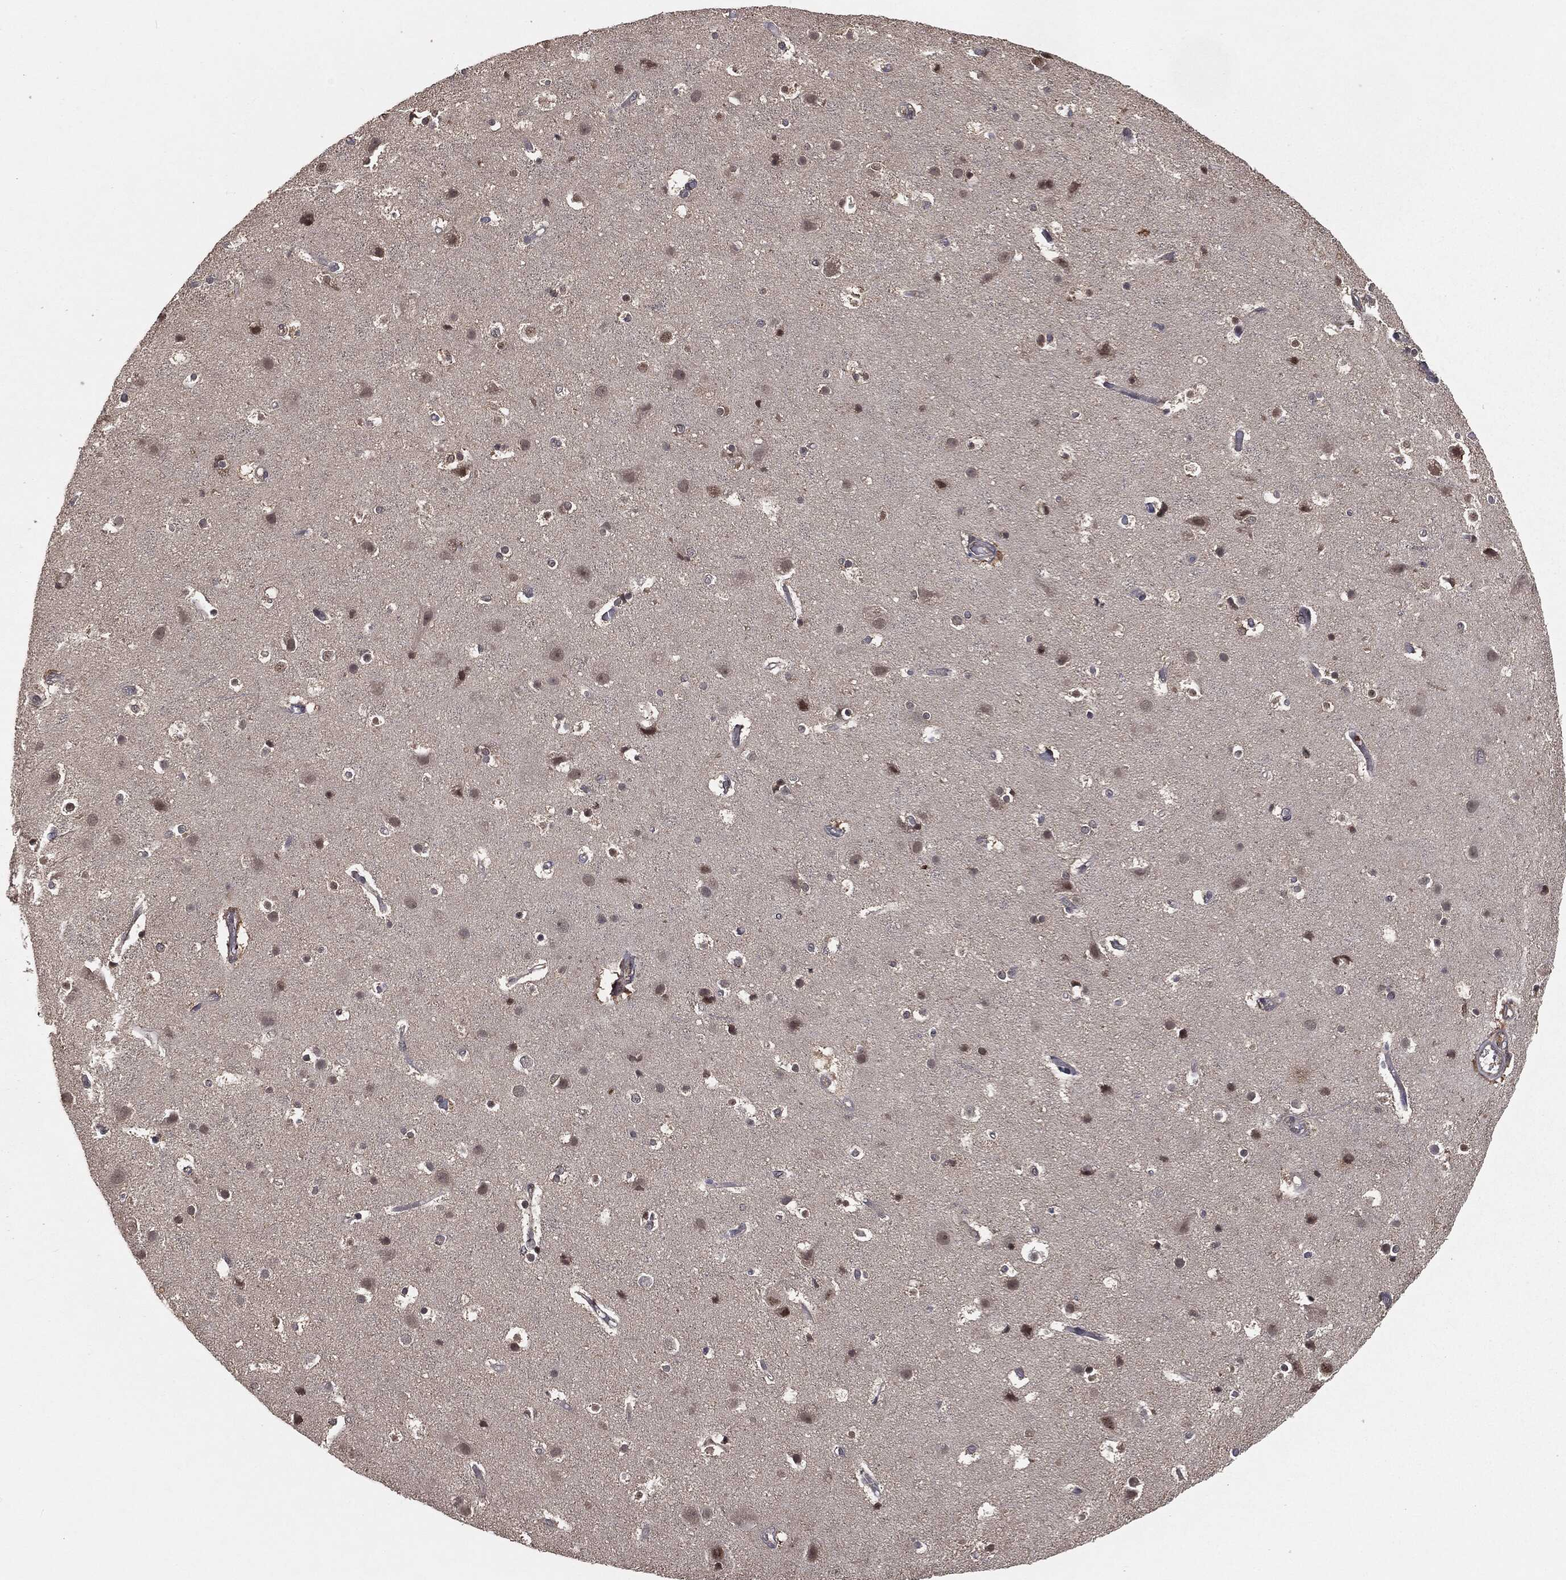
{"staining": {"intensity": "negative", "quantity": "none", "location": "none"}, "tissue": "cerebral cortex", "cell_type": "Endothelial cells", "image_type": "normal", "snomed": [{"axis": "morphology", "description": "Normal tissue, NOS"}, {"axis": "topography", "description": "Cerebral cortex"}], "caption": "This is an IHC histopathology image of normal cerebral cortex. There is no staining in endothelial cells.", "gene": "FBXO7", "patient": {"sex": "female", "age": 52}}